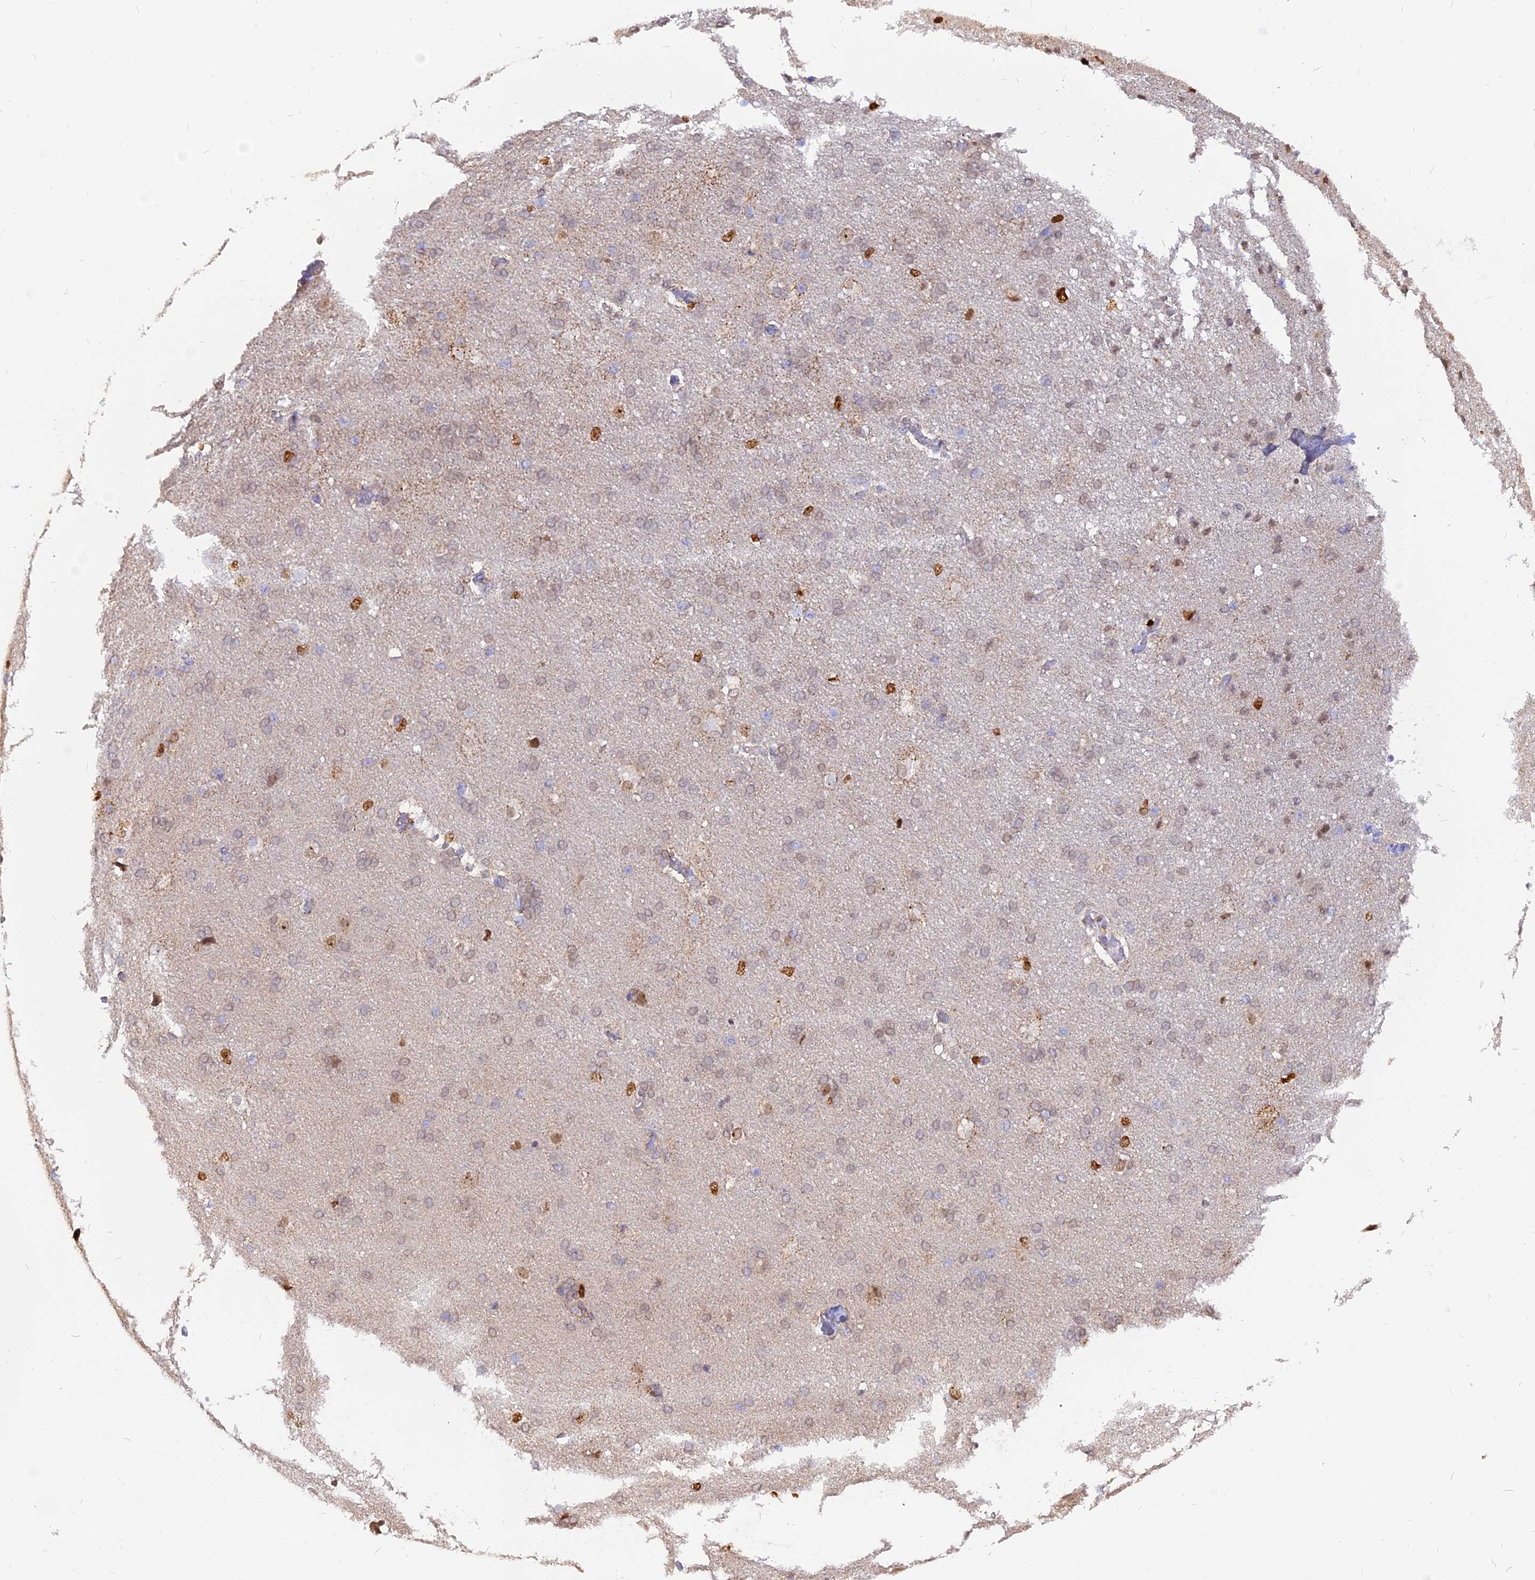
{"staining": {"intensity": "negative", "quantity": "none", "location": "none"}, "tissue": "cerebral cortex", "cell_type": "Endothelial cells", "image_type": "normal", "snomed": [{"axis": "morphology", "description": "Normal tissue, NOS"}, {"axis": "topography", "description": "Cerebral cortex"}], "caption": "IHC of unremarkable human cerebral cortex shows no positivity in endothelial cells.", "gene": "CENPV", "patient": {"sex": "male", "age": 62}}